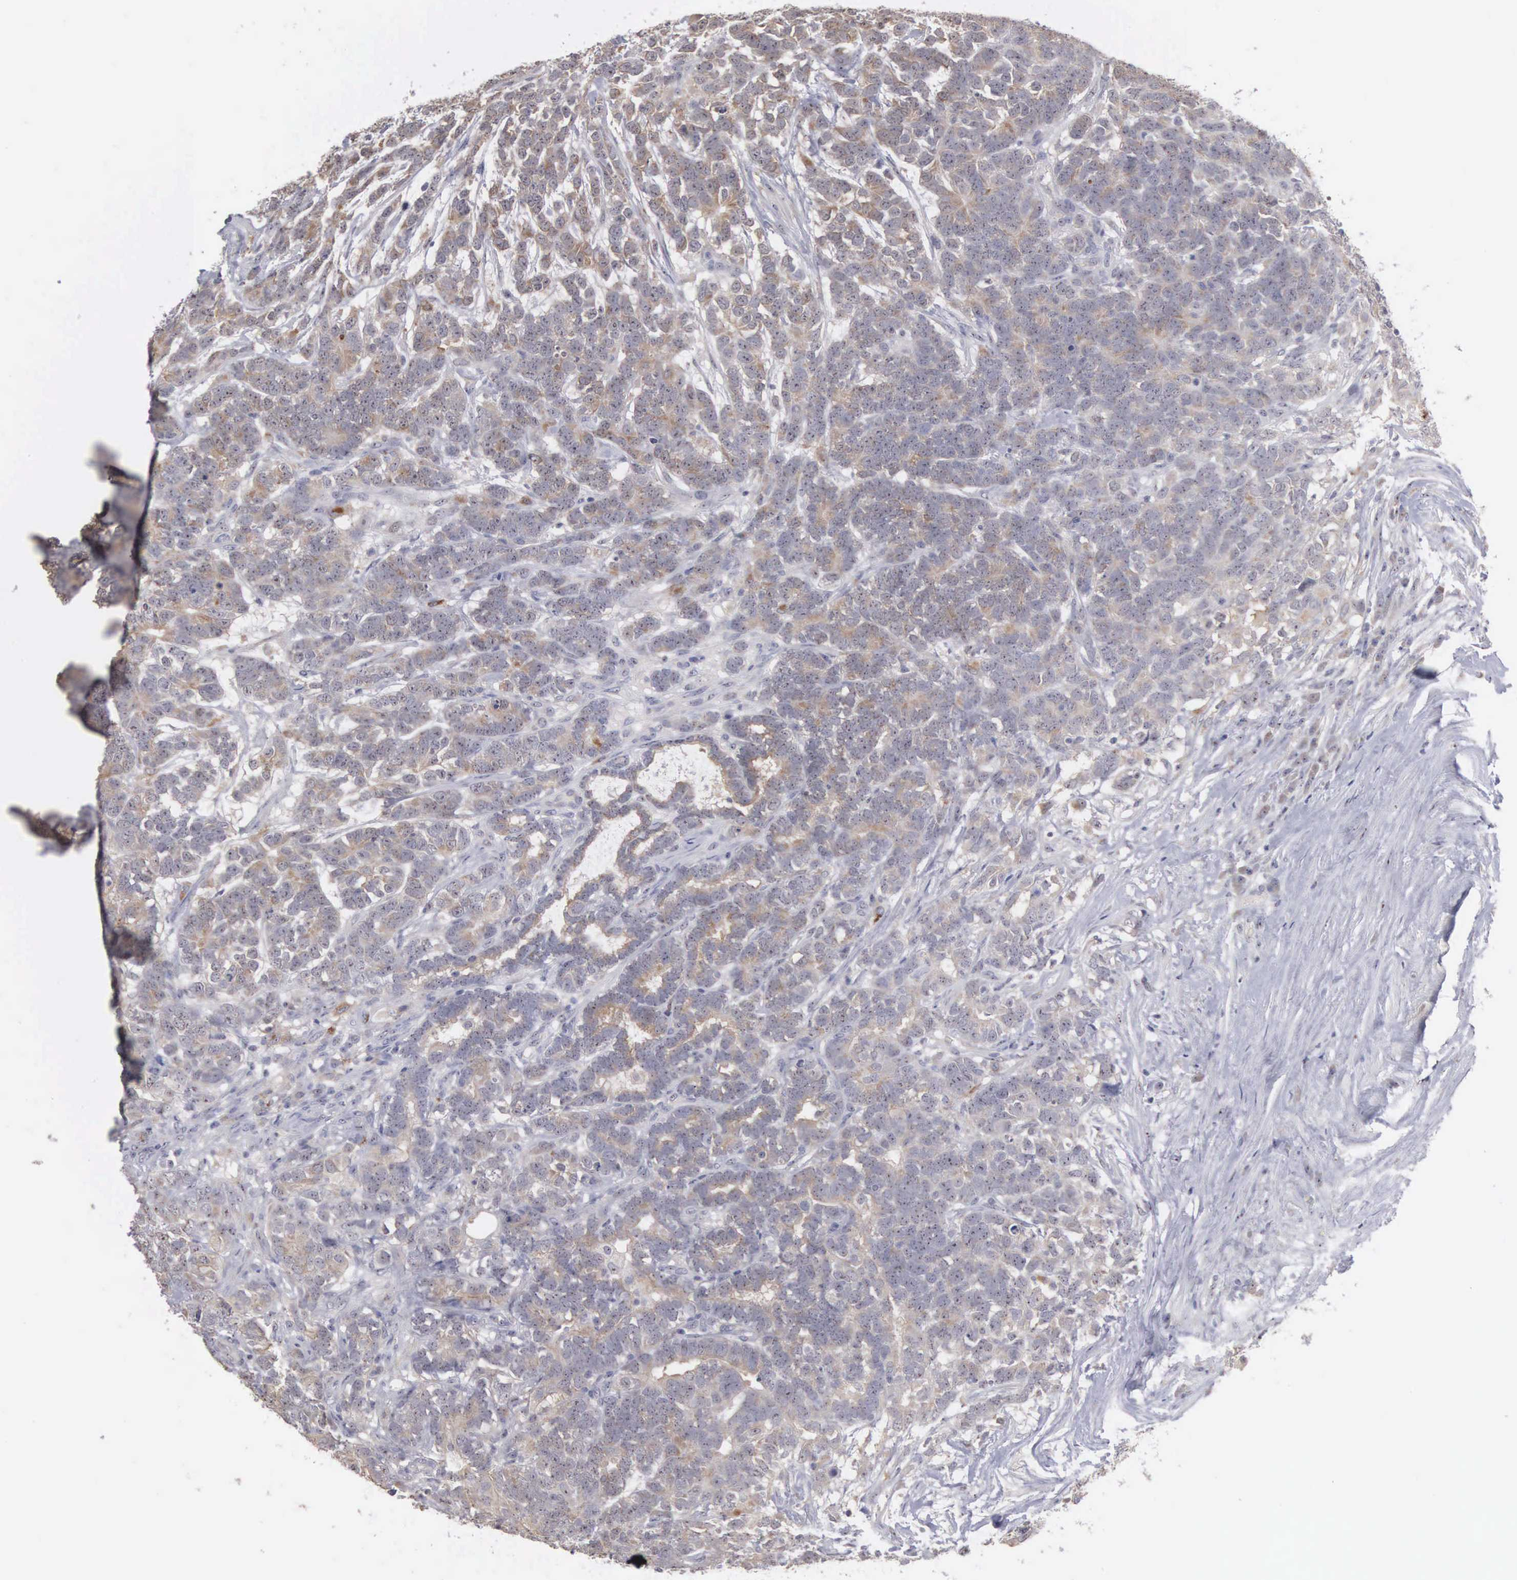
{"staining": {"intensity": "weak", "quantity": ">75%", "location": "cytoplasmic/membranous,nuclear"}, "tissue": "testis cancer", "cell_type": "Tumor cells", "image_type": "cancer", "snomed": [{"axis": "morphology", "description": "Carcinoma, Embryonal, NOS"}, {"axis": "topography", "description": "Testis"}], "caption": "A photomicrograph of testis cancer stained for a protein demonstrates weak cytoplasmic/membranous and nuclear brown staining in tumor cells.", "gene": "AMN", "patient": {"sex": "male", "age": 26}}